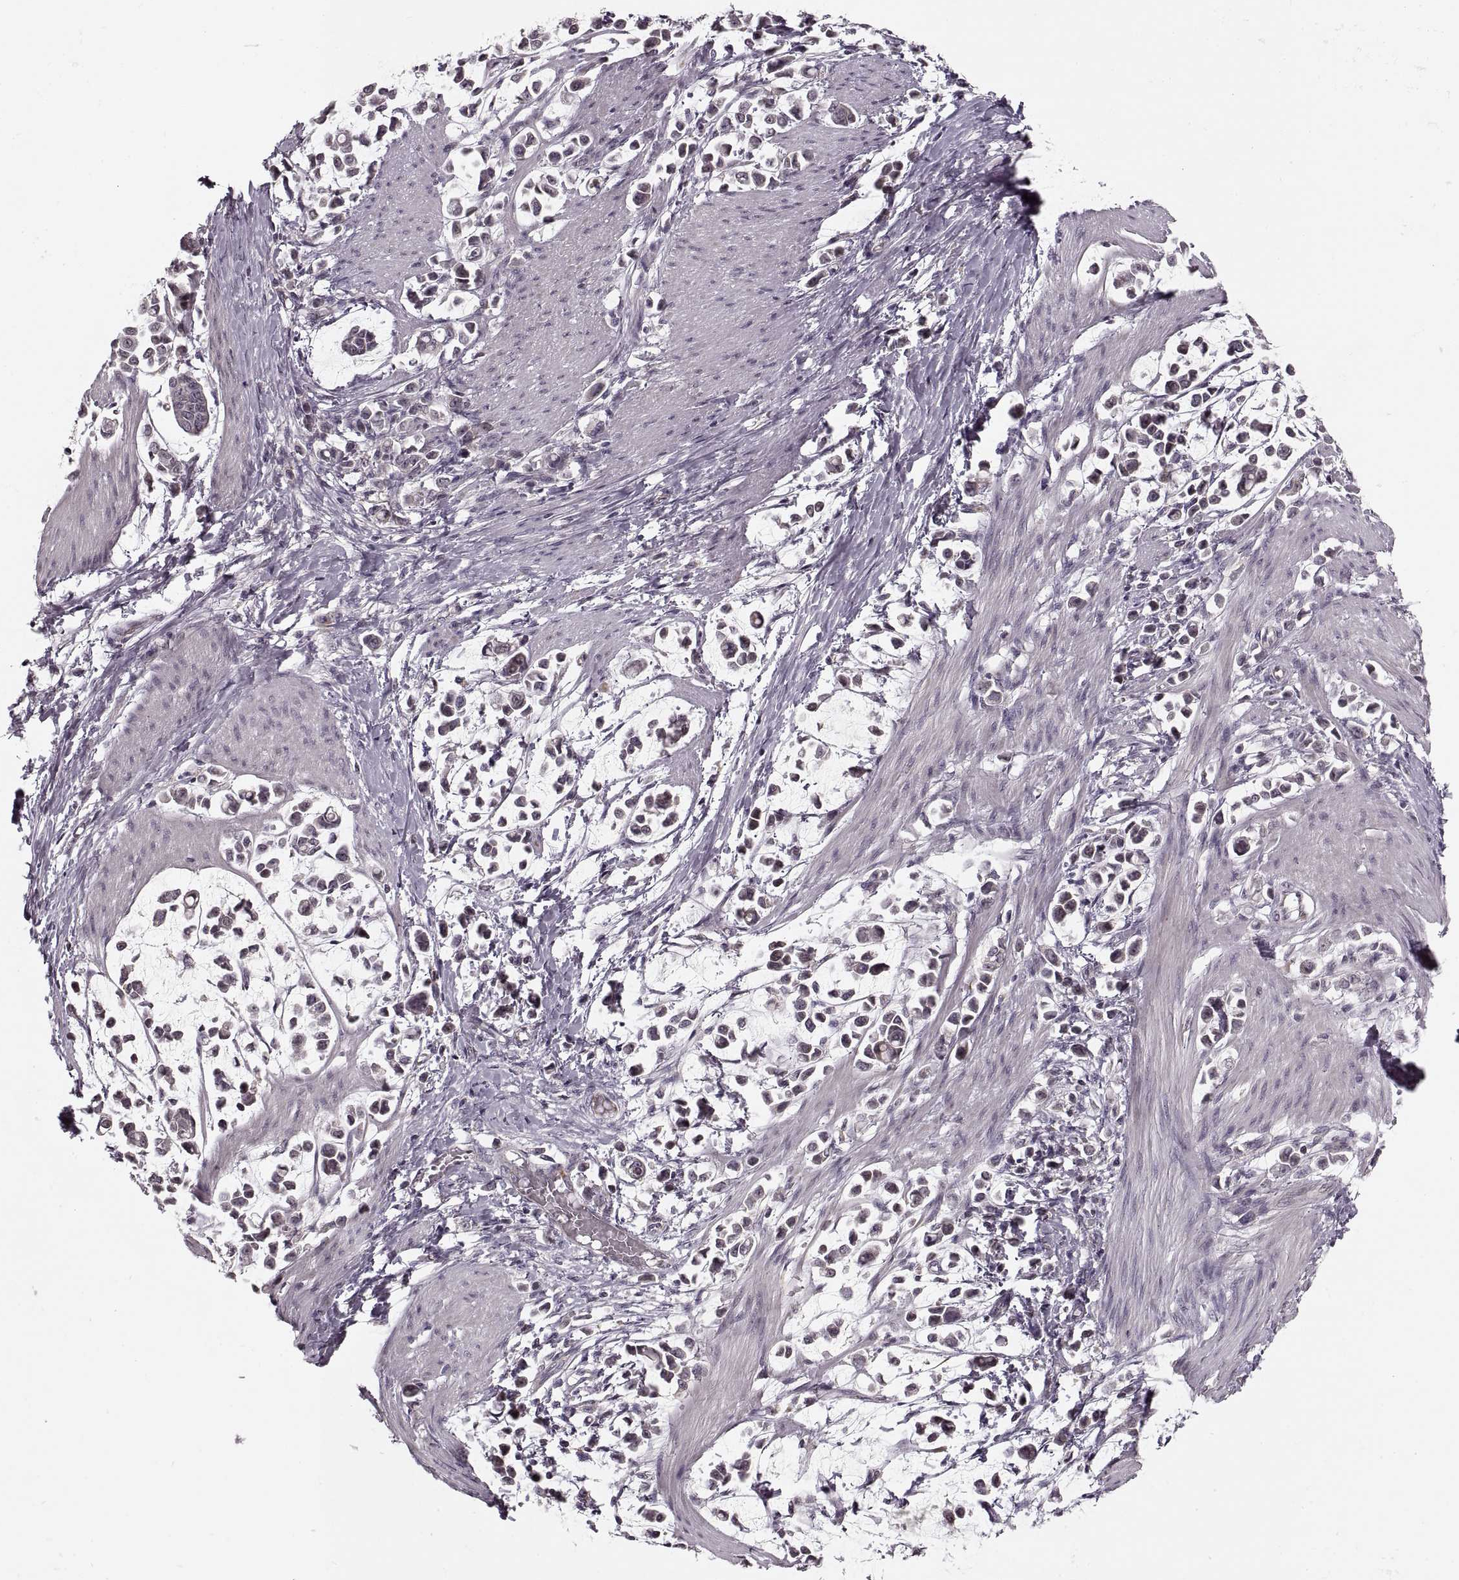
{"staining": {"intensity": "negative", "quantity": "none", "location": "none"}, "tissue": "stomach cancer", "cell_type": "Tumor cells", "image_type": "cancer", "snomed": [{"axis": "morphology", "description": "Adenocarcinoma, NOS"}, {"axis": "topography", "description": "Stomach"}], "caption": "Micrograph shows no significant protein staining in tumor cells of stomach cancer (adenocarcinoma).", "gene": "ASIC3", "patient": {"sex": "male", "age": 82}}